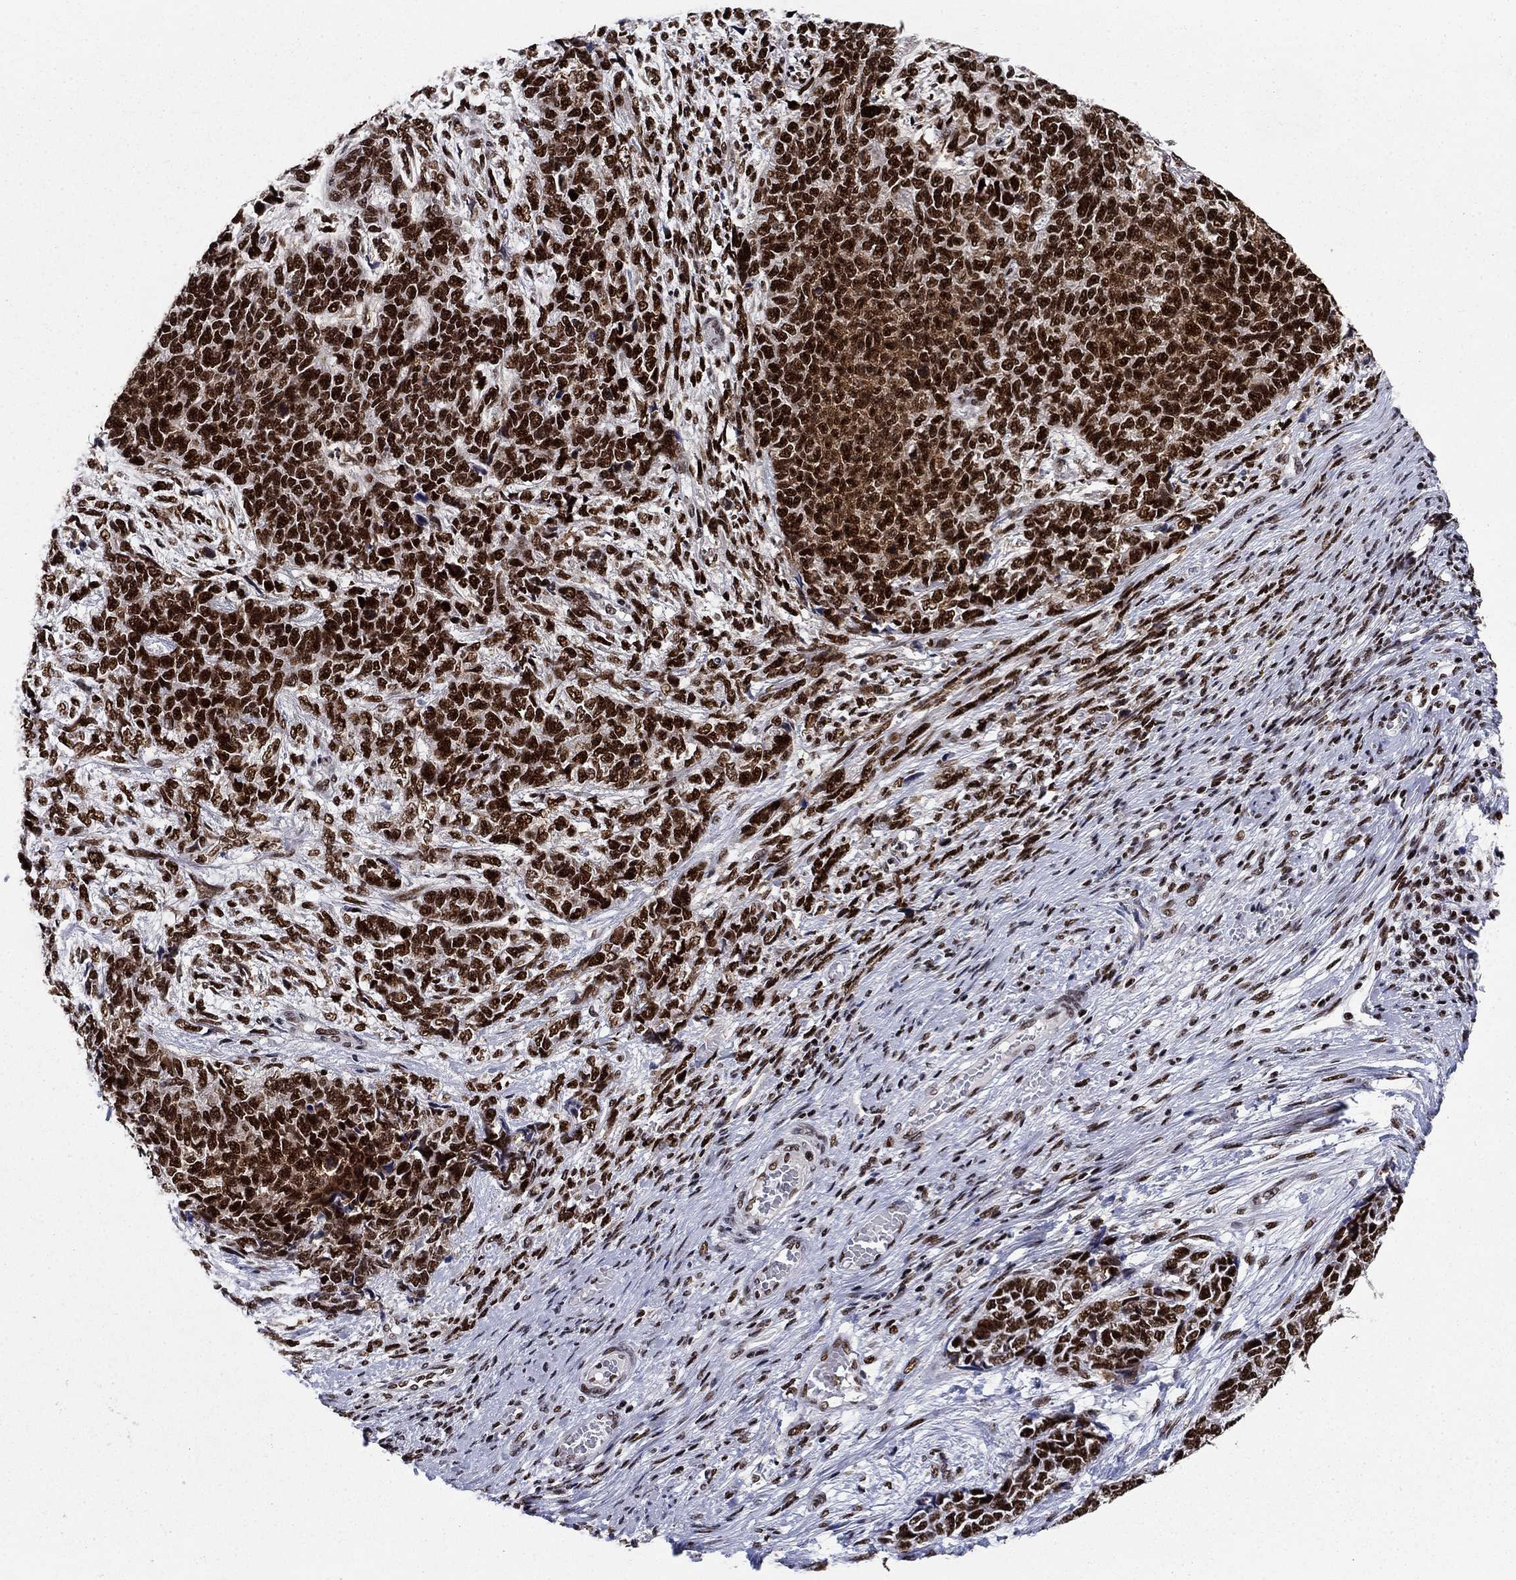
{"staining": {"intensity": "strong", "quantity": ">75%", "location": "nuclear"}, "tissue": "cervical cancer", "cell_type": "Tumor cells", "image_type": "cancer", "snomed": [{"axis": "morphology", "description": "Squamous cell carcinoma, NOS"}, {"axis": "topography", "description": "Cervix"}], "caption": "Human squamous cell carcinoma (cervical) stained with a protein marker demonstrates strong staining in tumor cells.", "gene": "RPRD1B", "patient": {"sex": "female", "age": 63}}